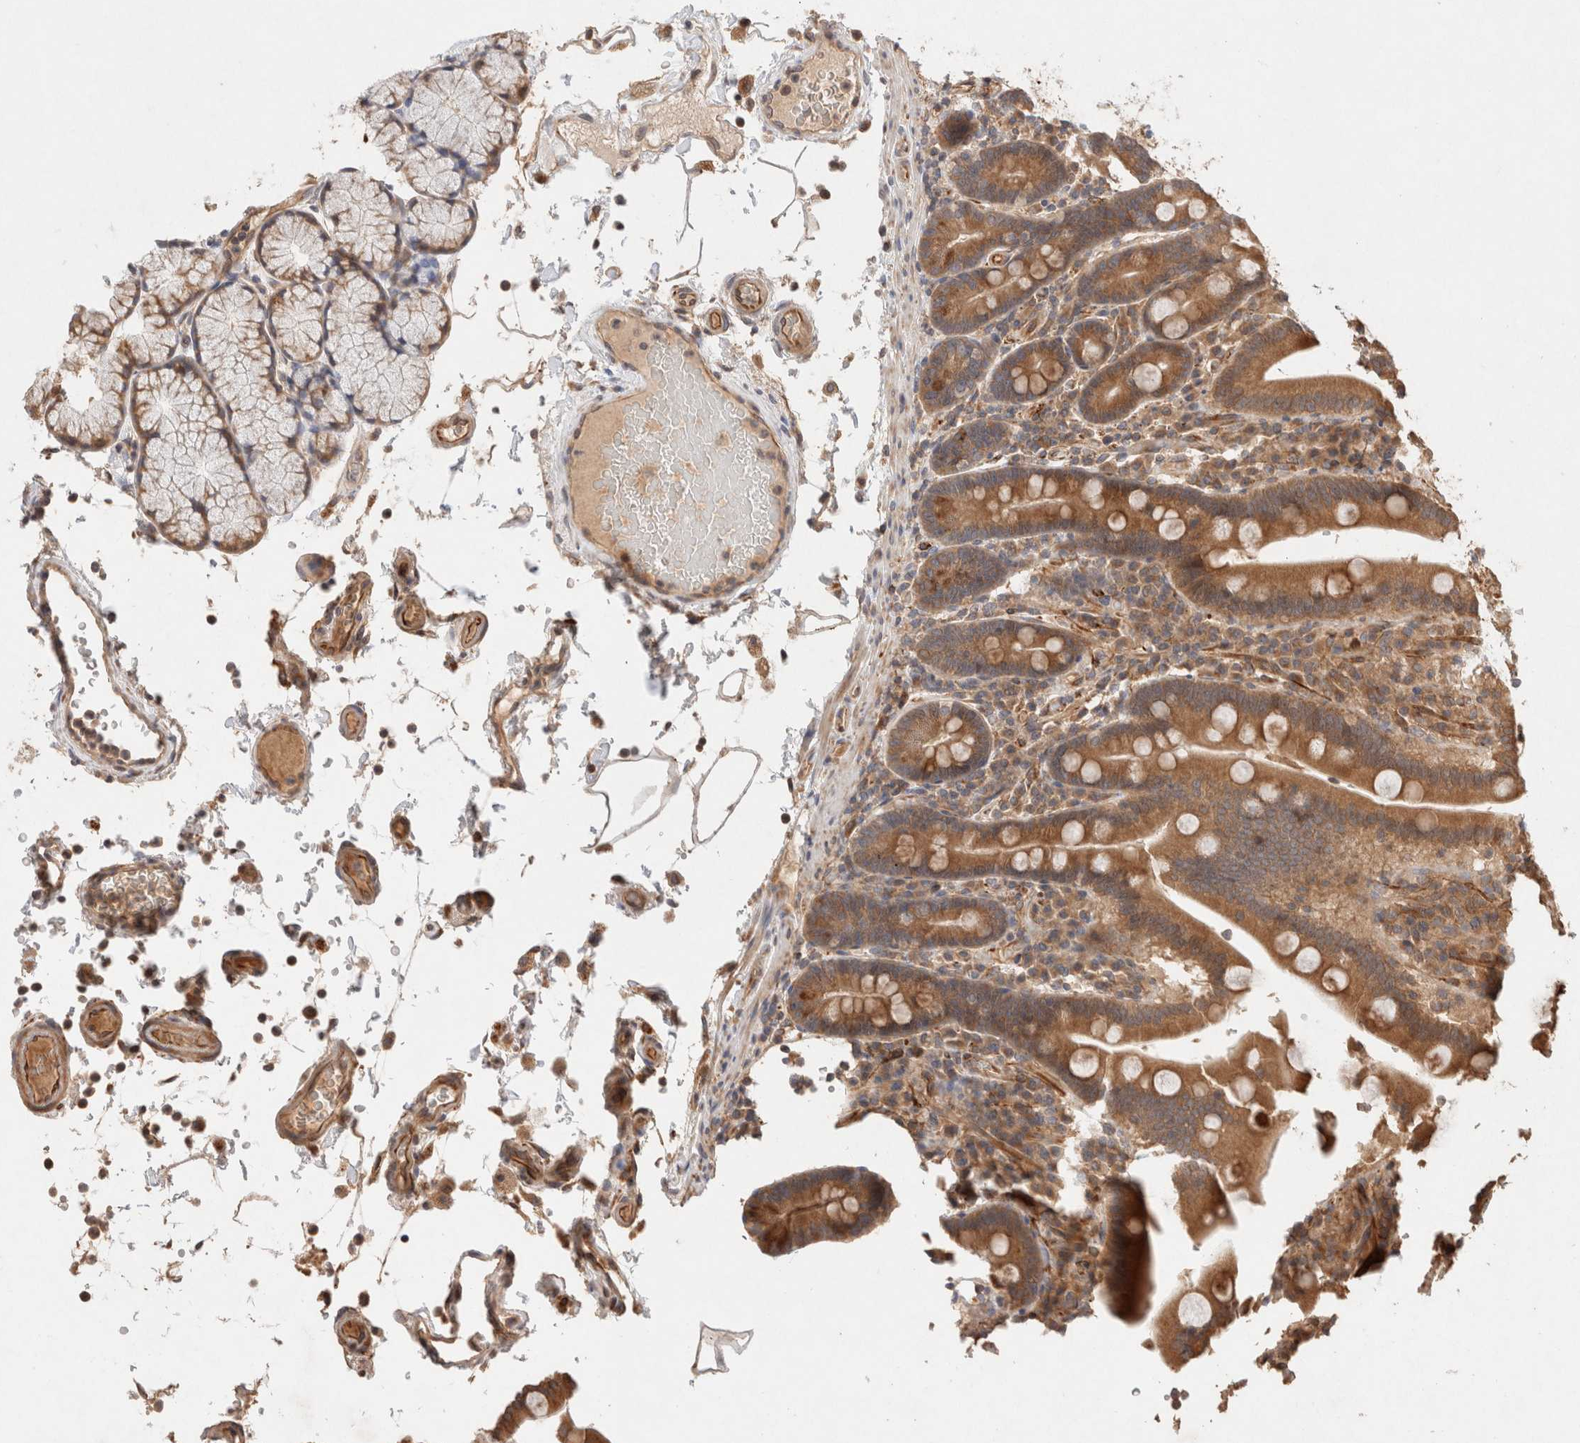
{"staining": {"intensity": "moderate", "quantity": ">75%", "location": "cytoplasmic/membranous"}, "tissue": "duodenum", "cell_type": "Glandular cells", "image_type": "normal", "snomed": [{"axis": "morphology", "description": "Normal tissue, NOS"}, {"axis": "topography", "description": "Small intestine, NOS"}], "caption": "Protein expression analysis of benign duodenum demonstrates moderate cytoplasmic/membranous positivity in about >75% of glandular cells.", "gene": "KLHL20", "patient": {"sex": "female", "age": 71}}